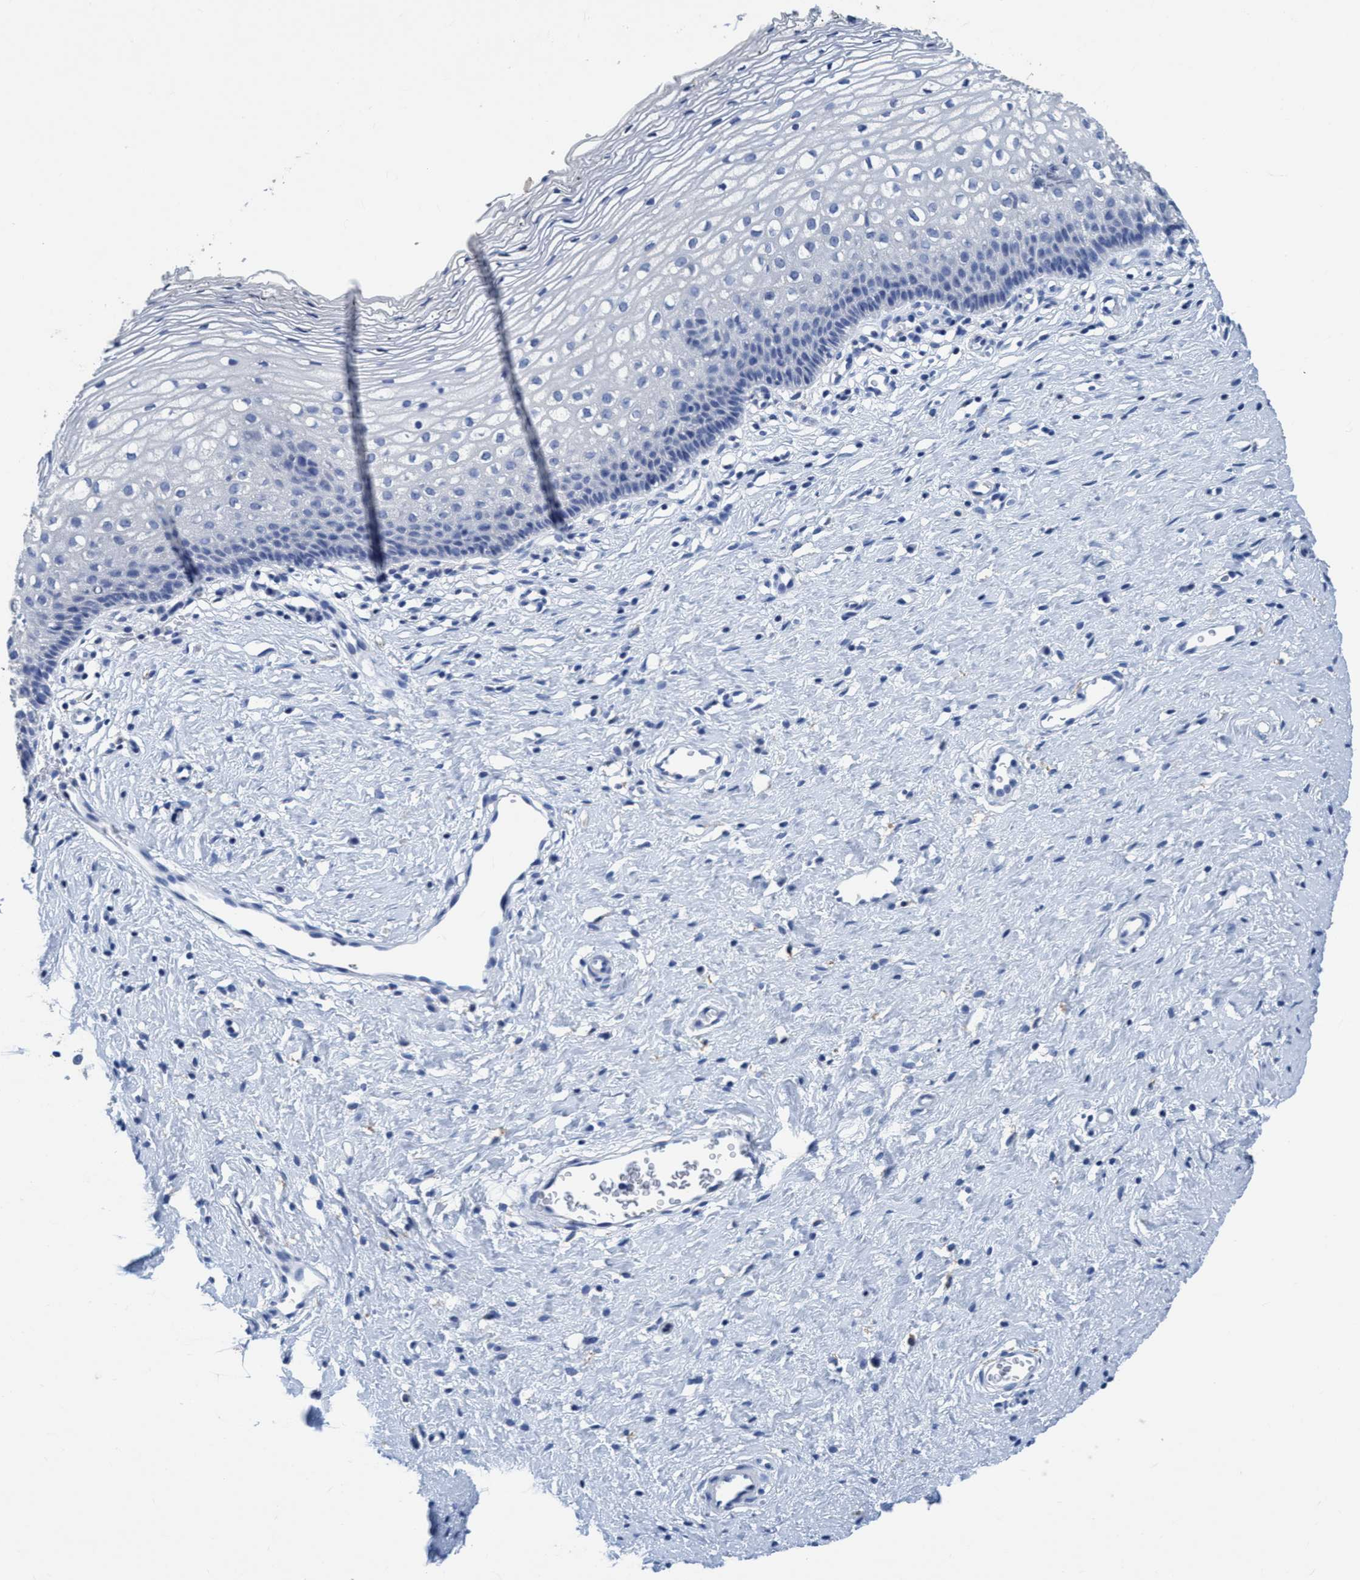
{"staining": {"intensity": "moderate", "quantity": "<25%", "location": "cytoplasmic/membranous"}, "tissue": "cervix", "cell_type": "Glandular cells", "image_type": "normal", "snomed": [{"axis": "morphology", "description": "Normal tissue, NOS"}, {"axis": "topography", "description": "Cervix"}], "caption": "Cervix stained for a protein (brown) displays moderate cytoplasmic/membranous positive staining in about <25% of glandular cells.", "gene": "DNAI1", "patient": {"sex": "female", "age": 27}}